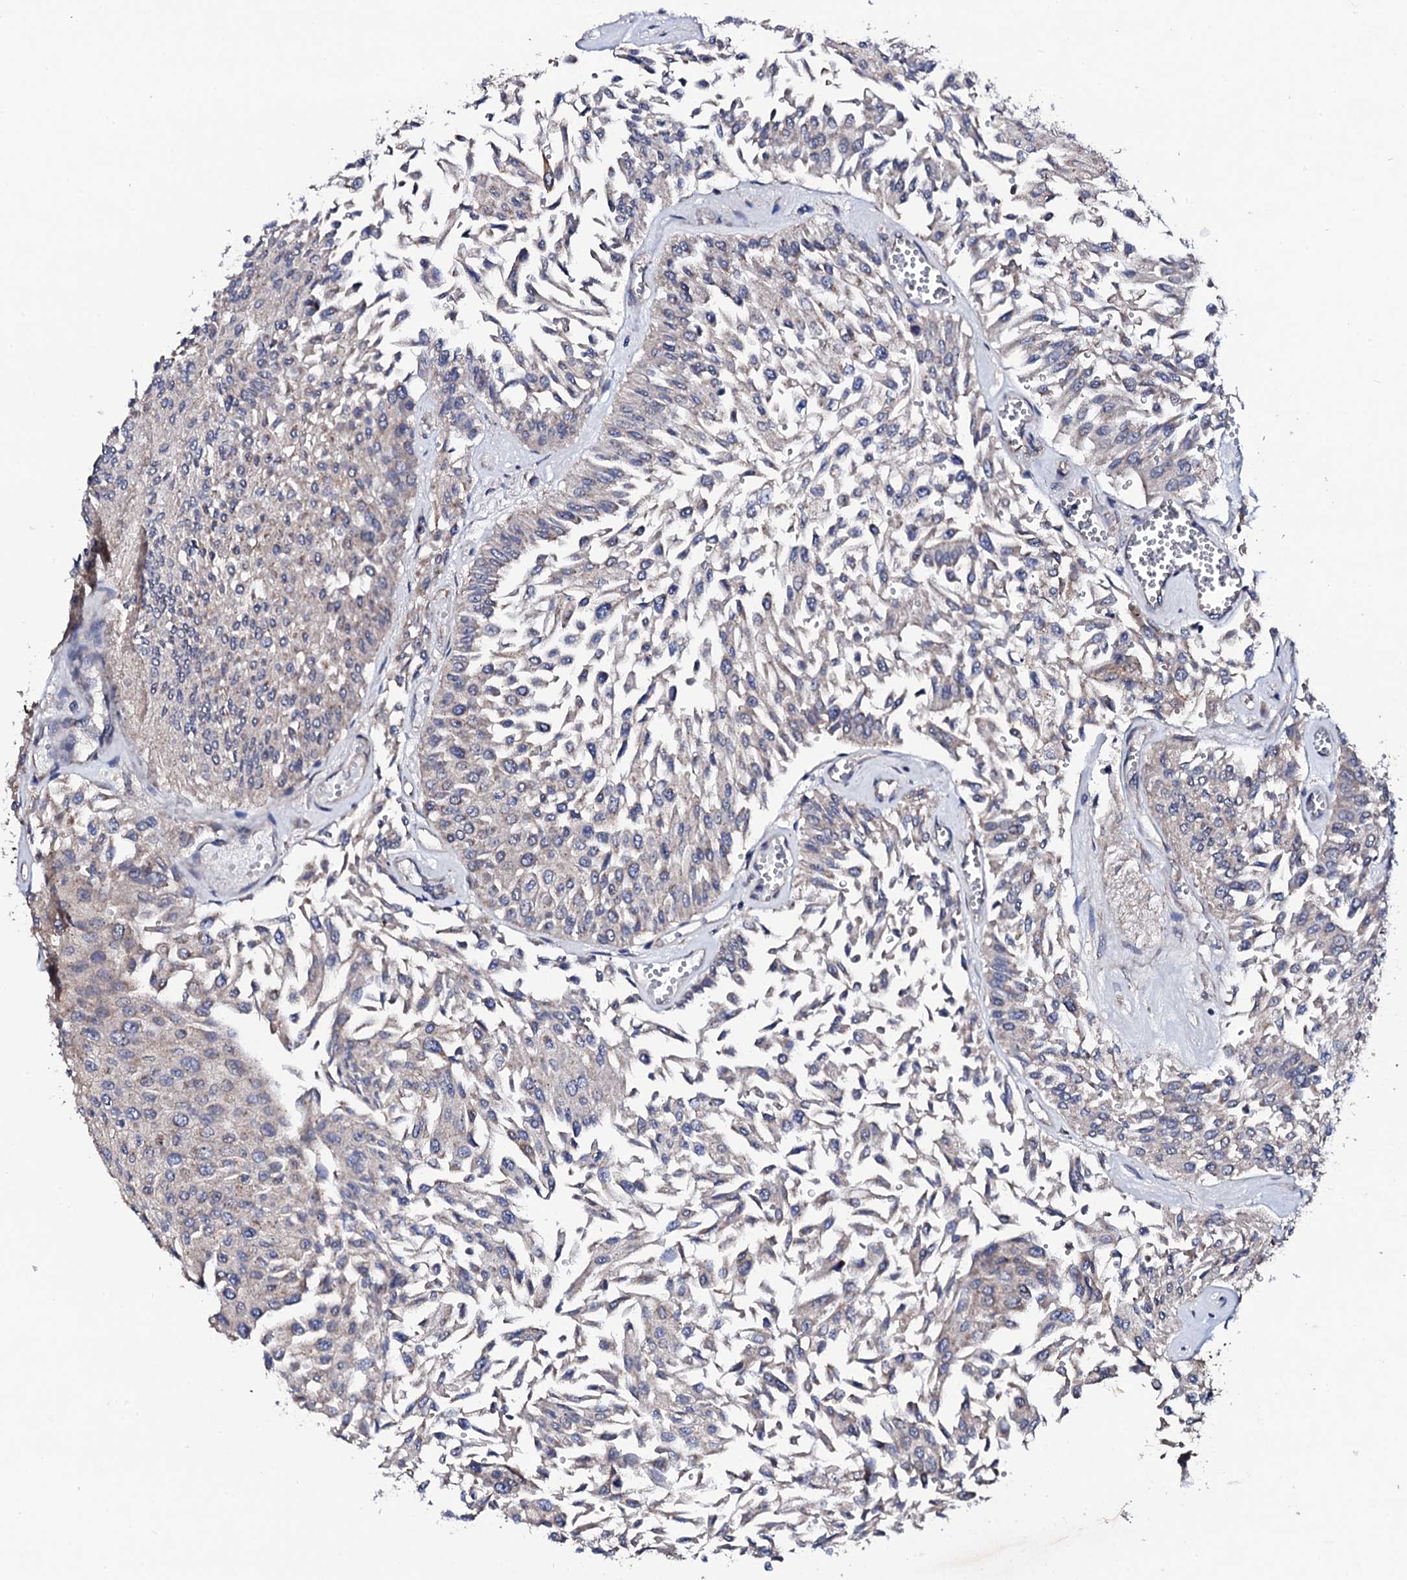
{"staining": {"intensity": "weak", "quantity": "<25%", "location": "cytoplasmic/membranous"}, "tissue": "urothelial cancer", "cell_type": "Tumor cells", "image_type": "cancer", "snomed": [{"axis": "morphology", "description": "Urothelial carcinoma, Low grade"}, {"axis": "topography", "description": "Urinary bladder"}], "caption": "Immunohistochemistry (IHC) micrograph of urothelial cancer stained for a protein (brown), which demonstrates no positivity in tumor cells.", "gene": "IP6K1", "patient": {"sex": "male", "age": 67}}